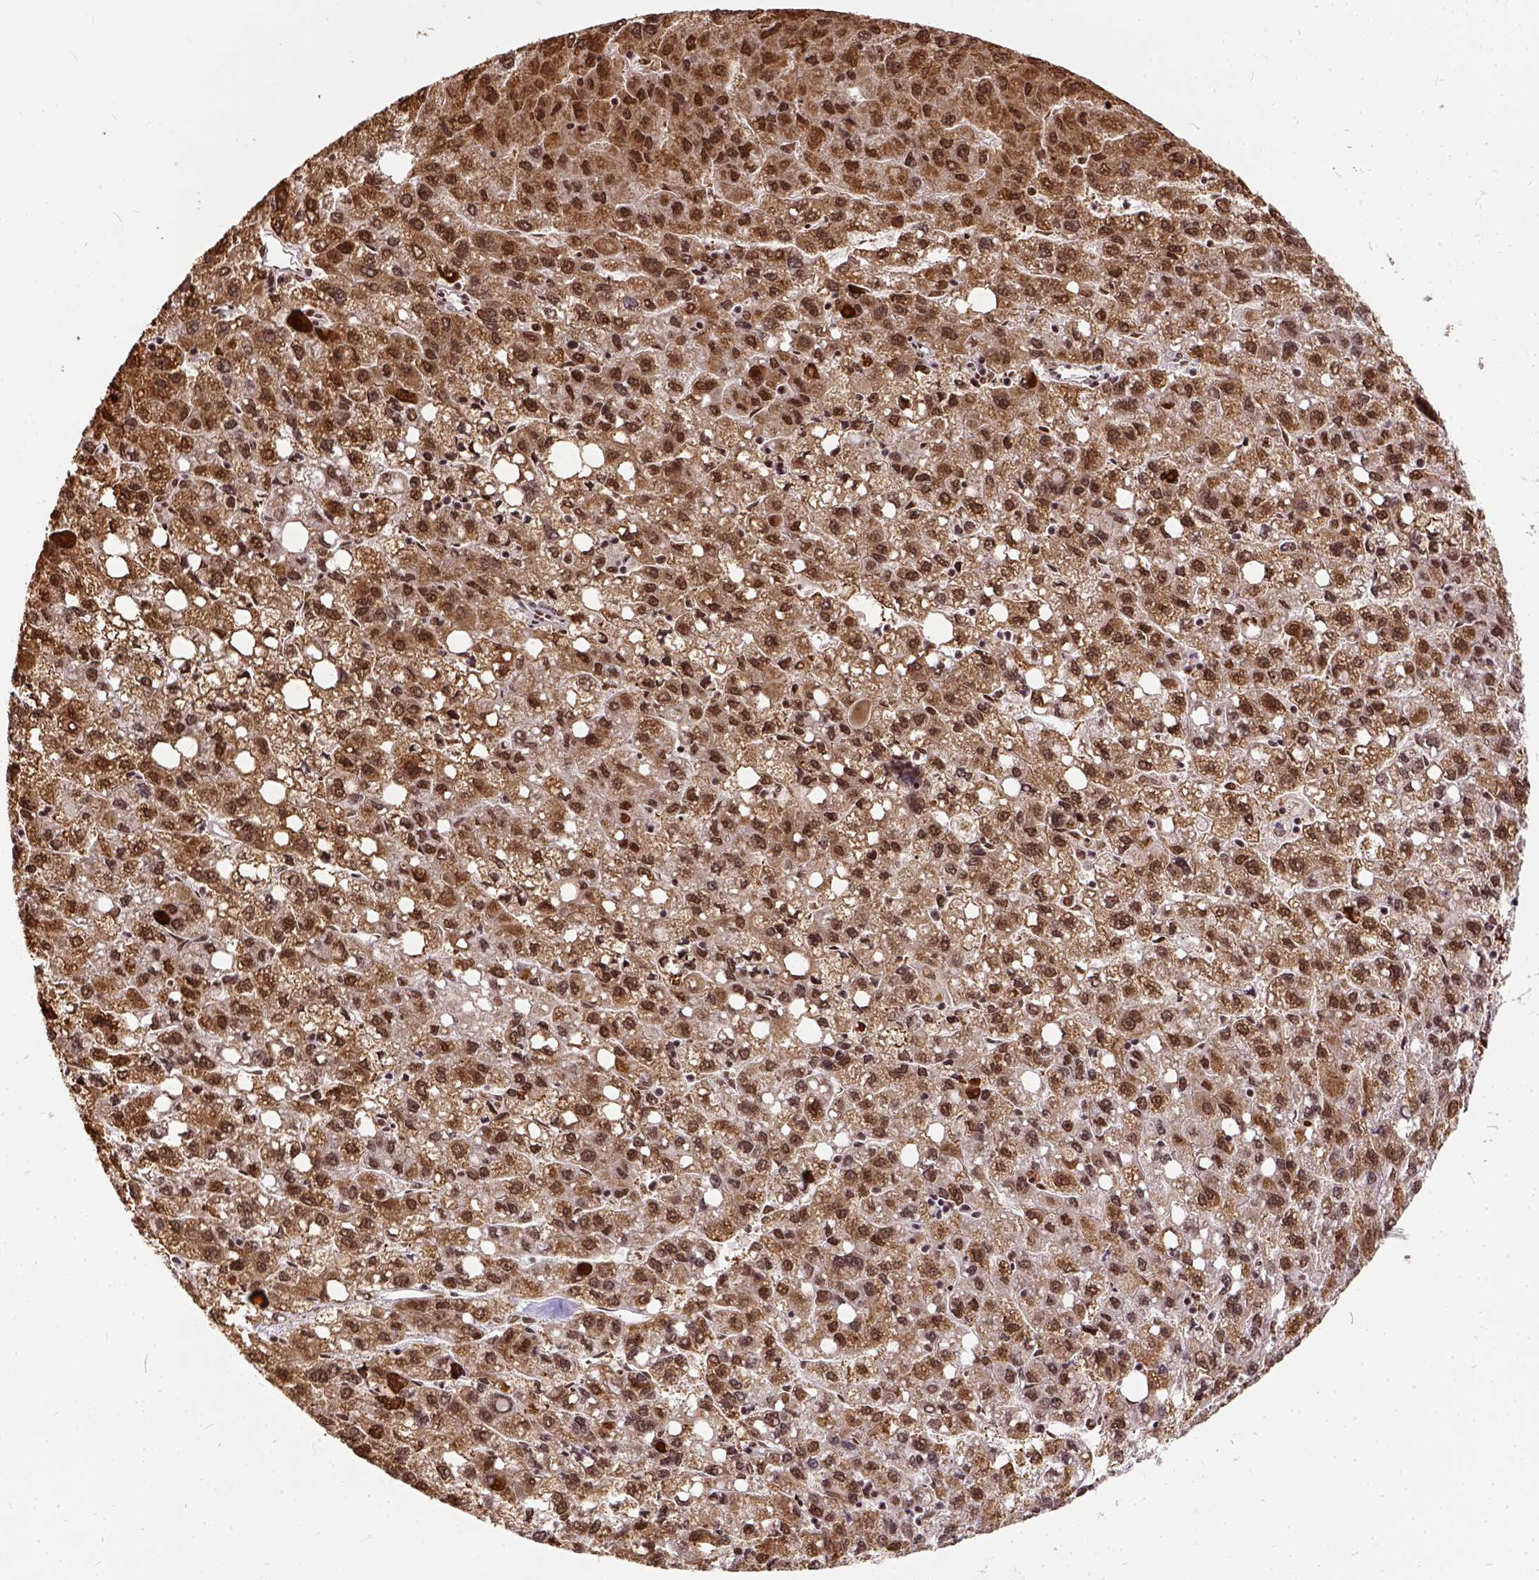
{"staining": {"intensity": "strong", "quantity": ">75%", "location": "nuclear"}, "tissue": "liver cancer", "cell_type": "Tumor cells", "image_type": "cancer", "snomed": [{"axis": "morphology", "description": "Carcinoma, Hepatocellular, NOS"}, {"axis": "topography", "description": "Liver"}], "caption": "Liver cancer (hepatocellular carcinoma) tissue exhibits strong nuclear expression in about >75% of tumor cells", "gene": "NACC1", "patient": {"sex": "female", "age": 82}}